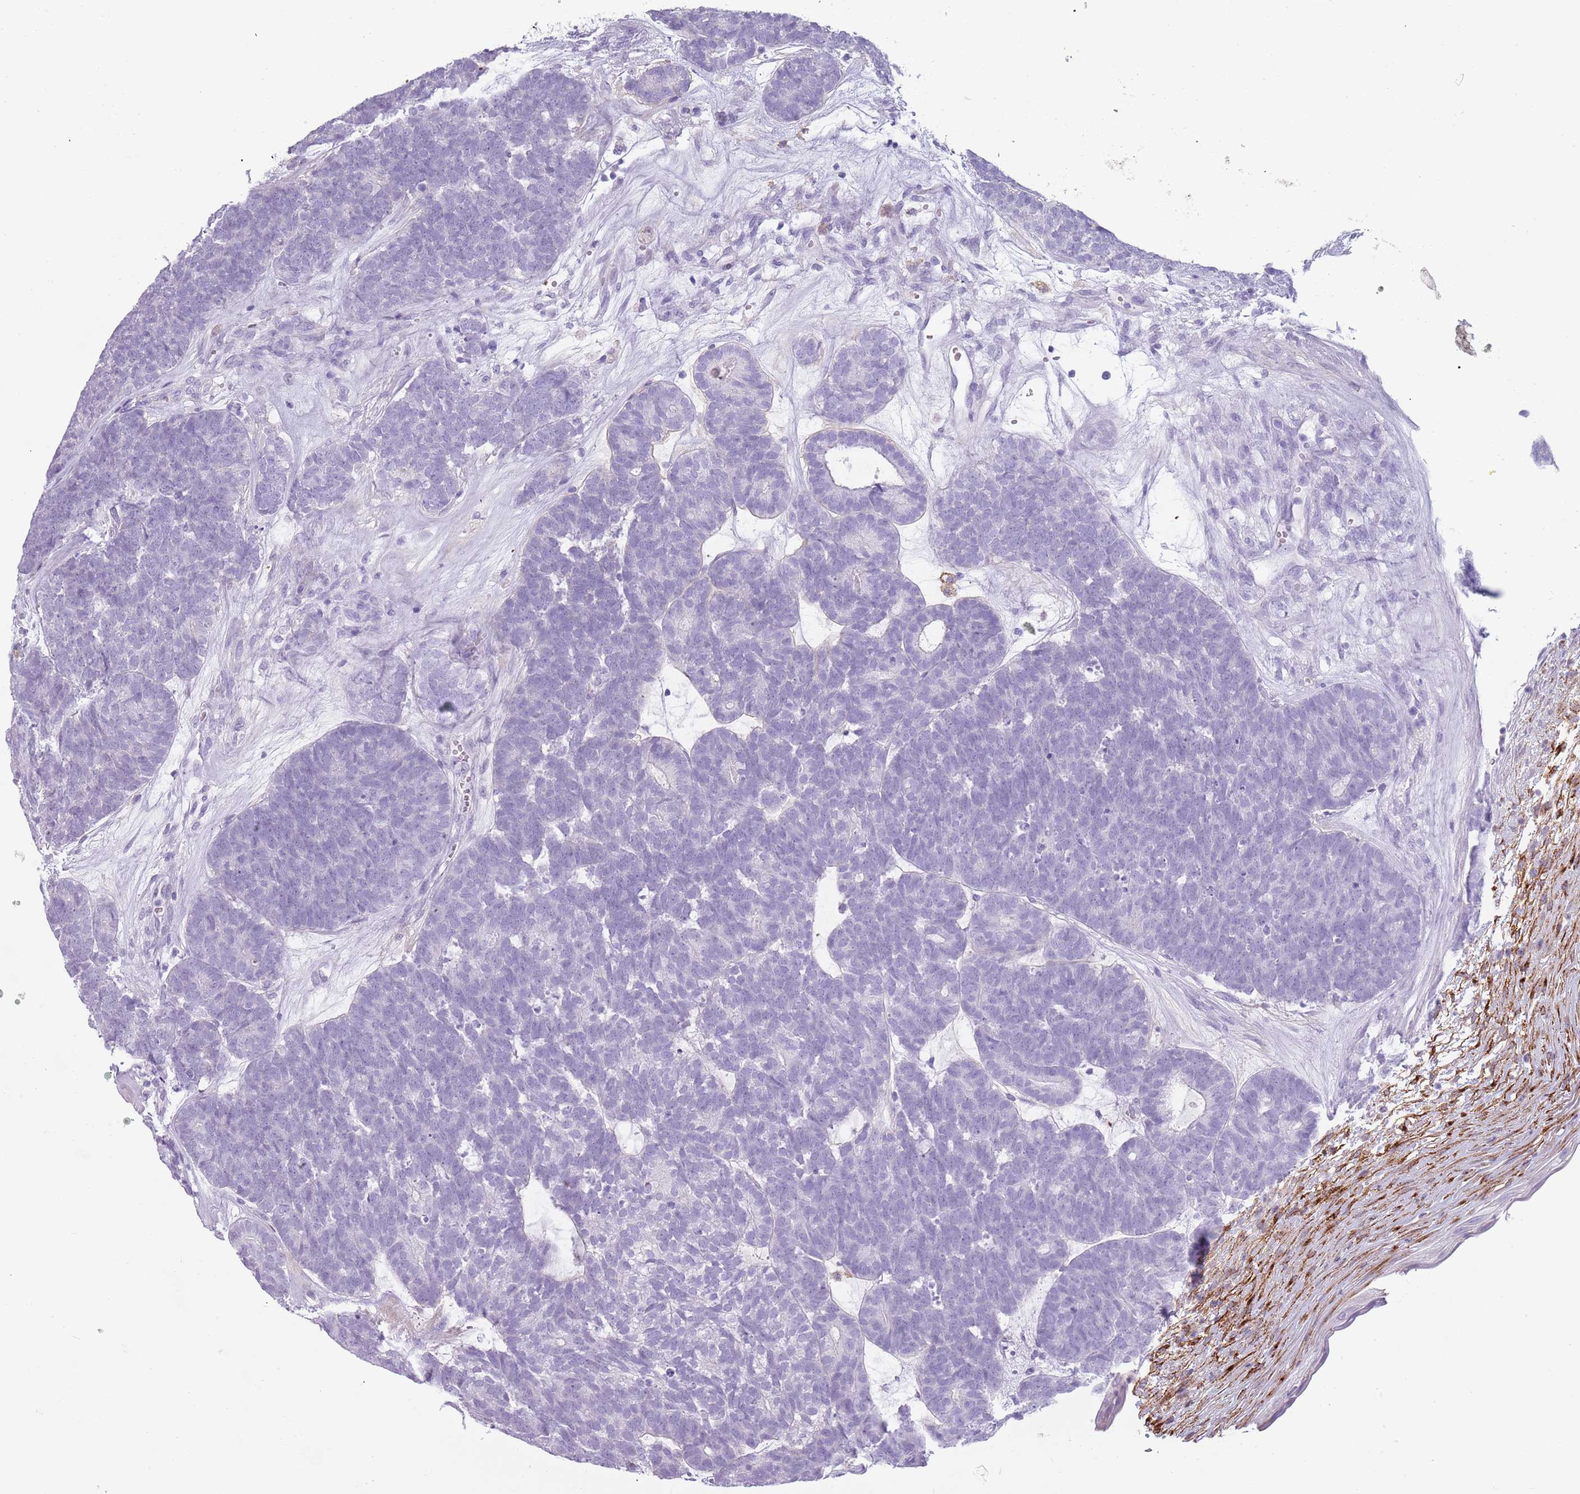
{"staining": {"intensity": "negative", "quantity": "none", "location": "none"}, "tissue": "head and neck cancer", "cell_type": "Tumor cells", "image_type": "cancer", "snomed": [{"axis": "morphology", "description": "Adenocarcinoma, NOS"}, {"axis": "topography", "description": "Head-Neck"}], "caption": "The image displays no significant staining in tumor cells of head and neck cancer. The staining was performed using DAB to visualize the protein expression in brown, while the nuclei were stained in blue with hematoxylin (Magnification: 20x).", "gene": "COLEC12", "patient": {"sex": "female", "age": 81}}